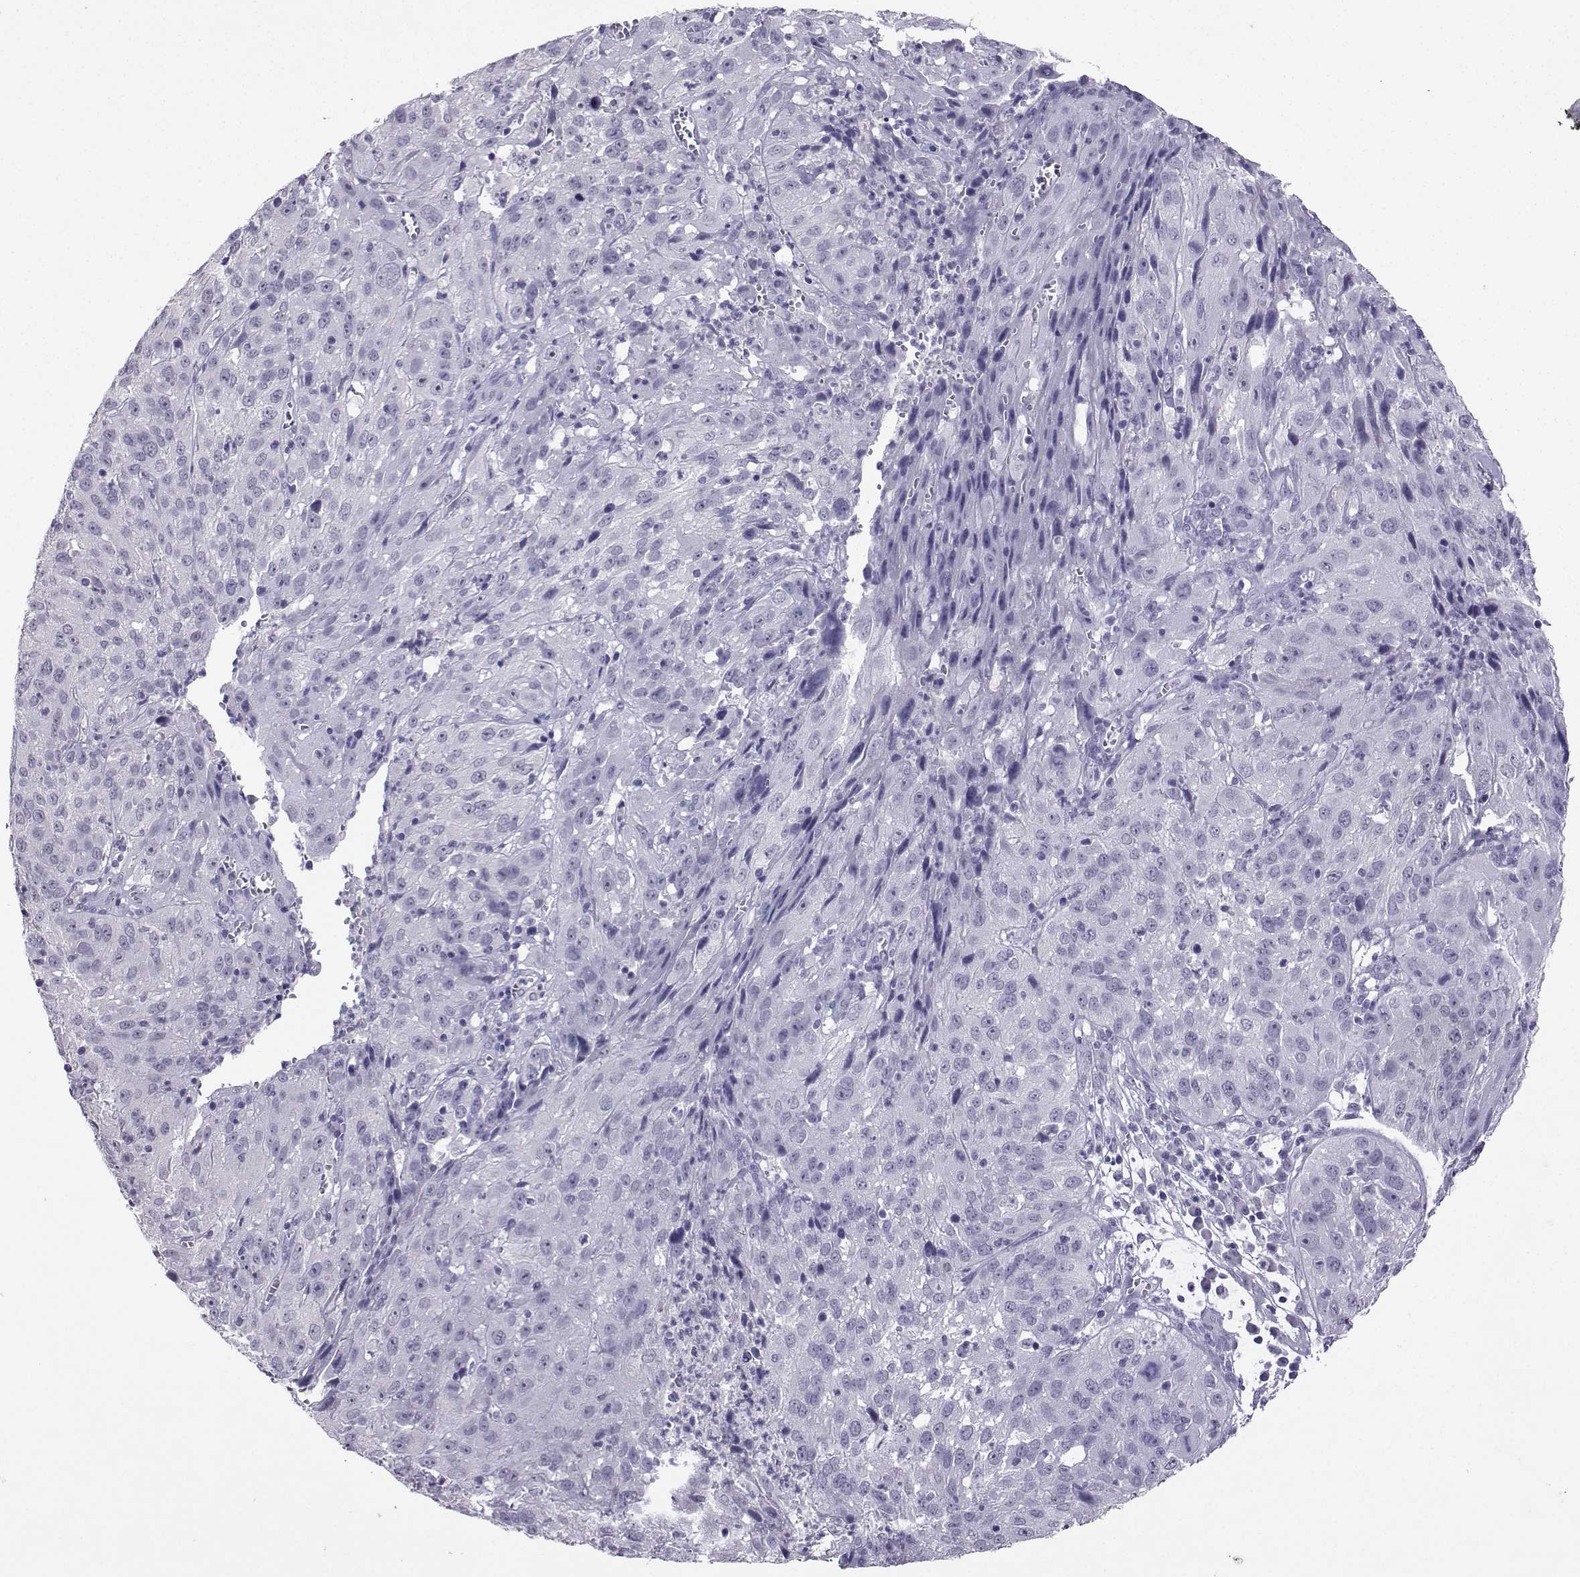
{"staining": {"intensity": "negative", "quantity": "none", "location": "none"}, "tissue": "cervical cancer", "cell_type": "Tumor cells", "image_type": "cancer", "snomed": [{"axis": "morphology", "description": "Squamous cell carcinoma, NOS"}, {"axis": "topography", "description": "Cervix"}], "caption": "There is no significant expression in tumor cells of cervical cancer. (DAB (3,3'-diaminobenzidine) immunohistochemistry (IHC) visualized using brightfield microscopy, high magnification).", "gene": "TBR1", "patient": {"sex": "female", "age": 32}}